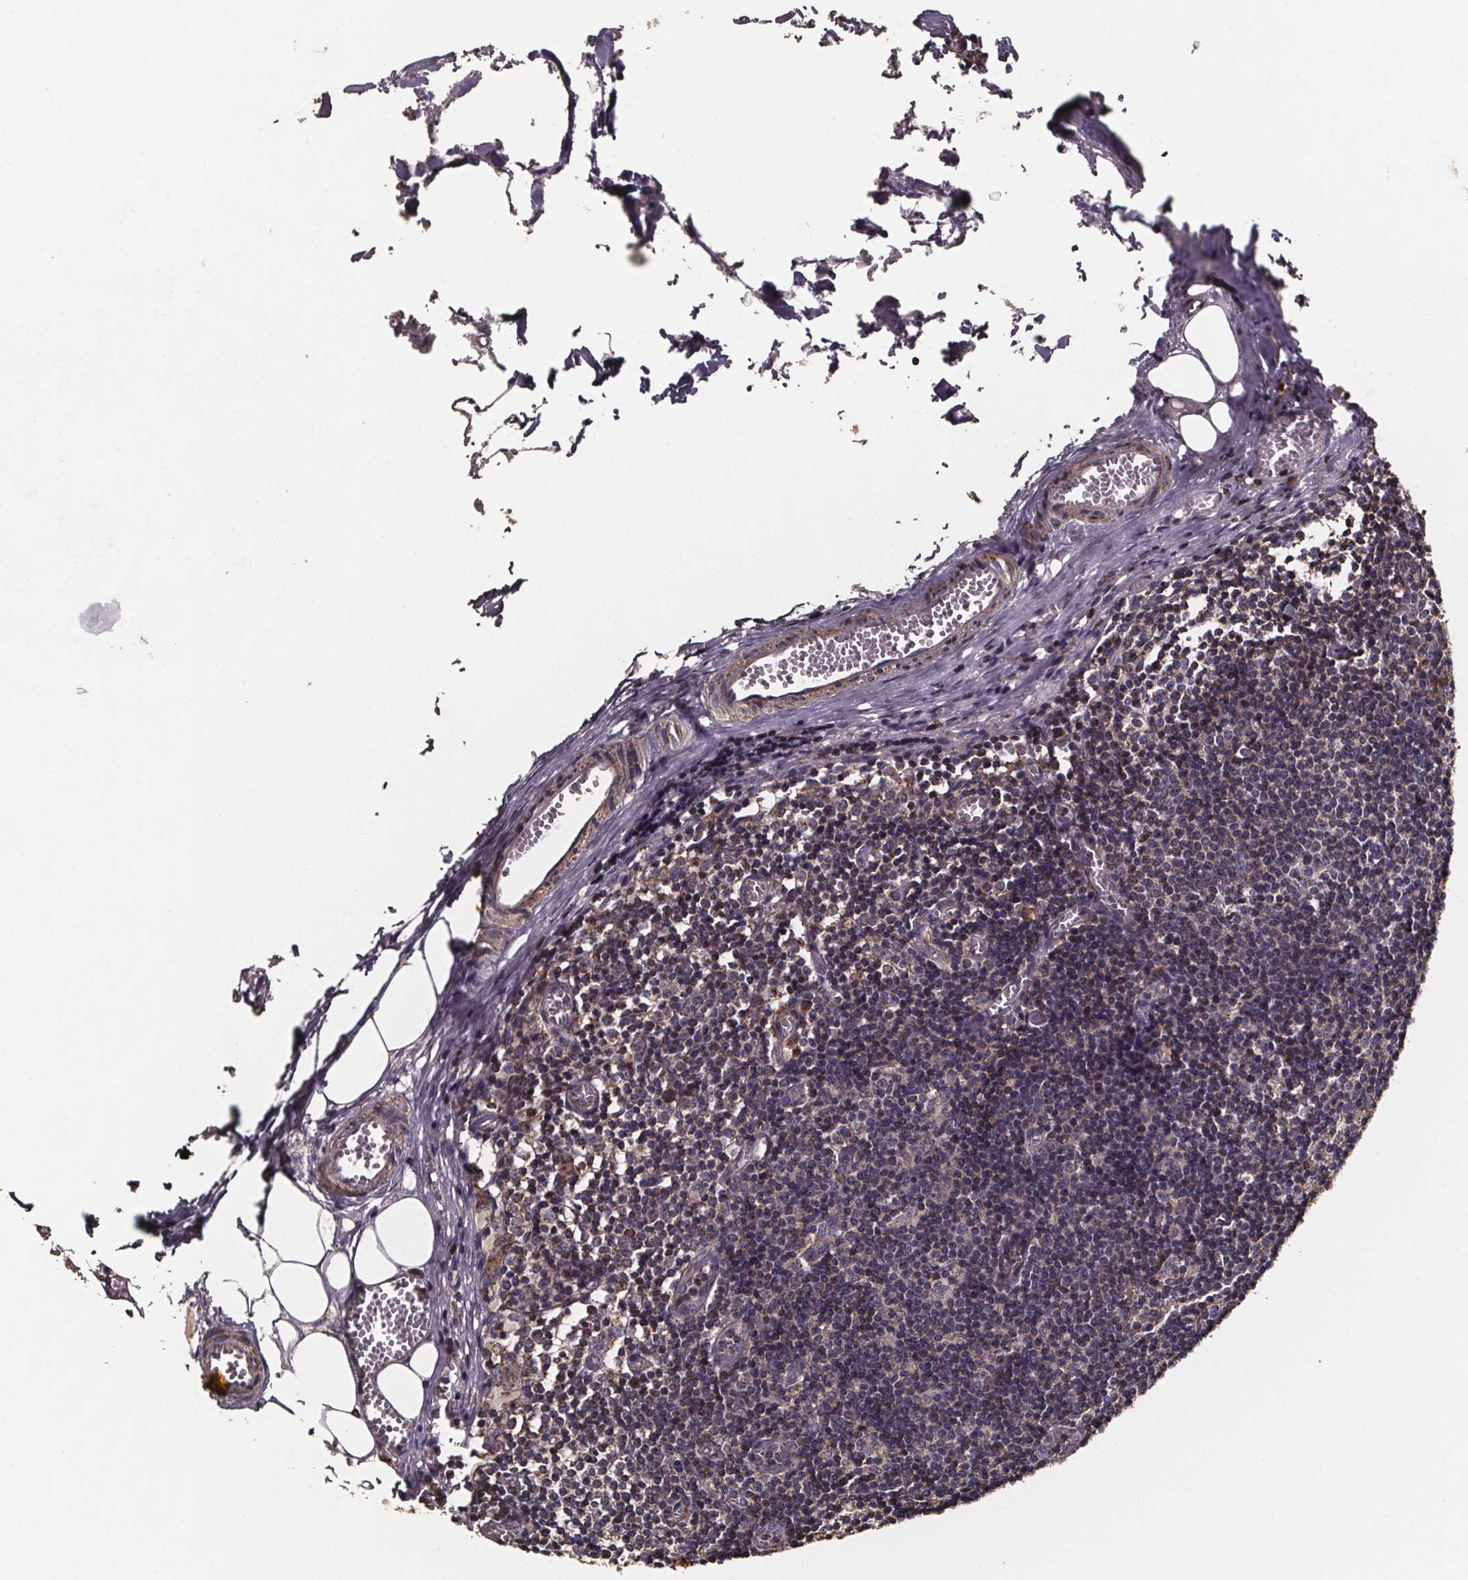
{"staining": {"intensity": "moderate", "quantity": "25%-75%", "location": "cytoplasmic/membranous"}, "tissue": "lymph node", "cell_type": "Germinal center cells", "image_type": "normal", "snomed": [{"axis": "morphology", "description": "Normal tissue, NOS"}, {"axis": "topography", "description": "Lymph node"}], "caption": "Lymph node stained for a protein demonstrates moderate cytoplasmic/membranous positivity in germinal center cells. (DAB (3,3'-diaminobenzidine) IHC with brightfield microscopy, high magnification).", "gene": "SLC35D2", "patient": {"sex": "female", "age": 52}}